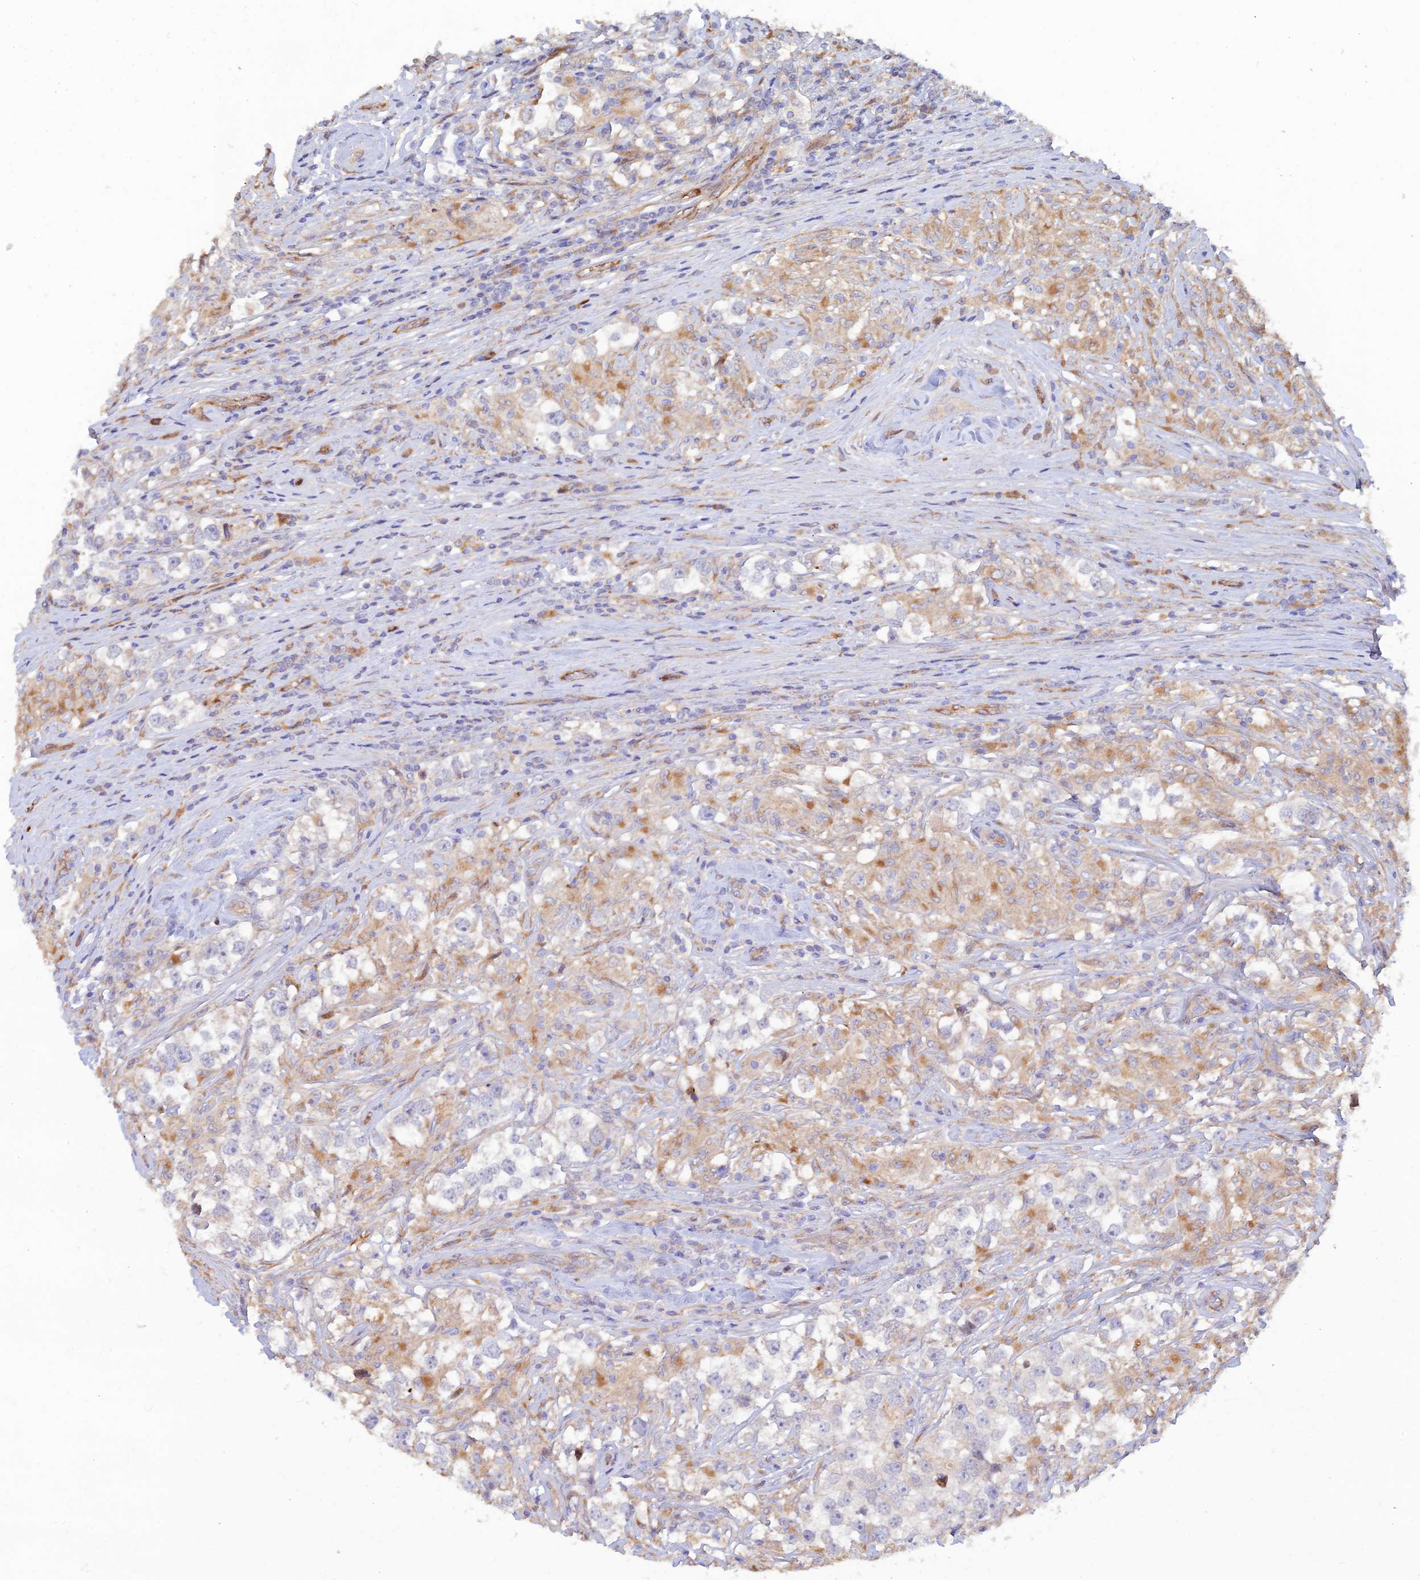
{"staining": {"intensity": "negative", "quantity": "none", "location": "none"}, "tissue": "testis cancer", "cell_type": "Tumor cells", "image_type": "cancer", "snomed": [{"axis": "morphology", "description": "Seminoma, NOS"}, {"axis": "topography", "description": "Testis"}], "caption": "Immunohistochemistry photomicrograph of human testis seminoma stained for a protein (brown), which reveals no positivity in tumor cells.", "gene": "GMCL1", "patient": {"sex": "male", "age": 46}}